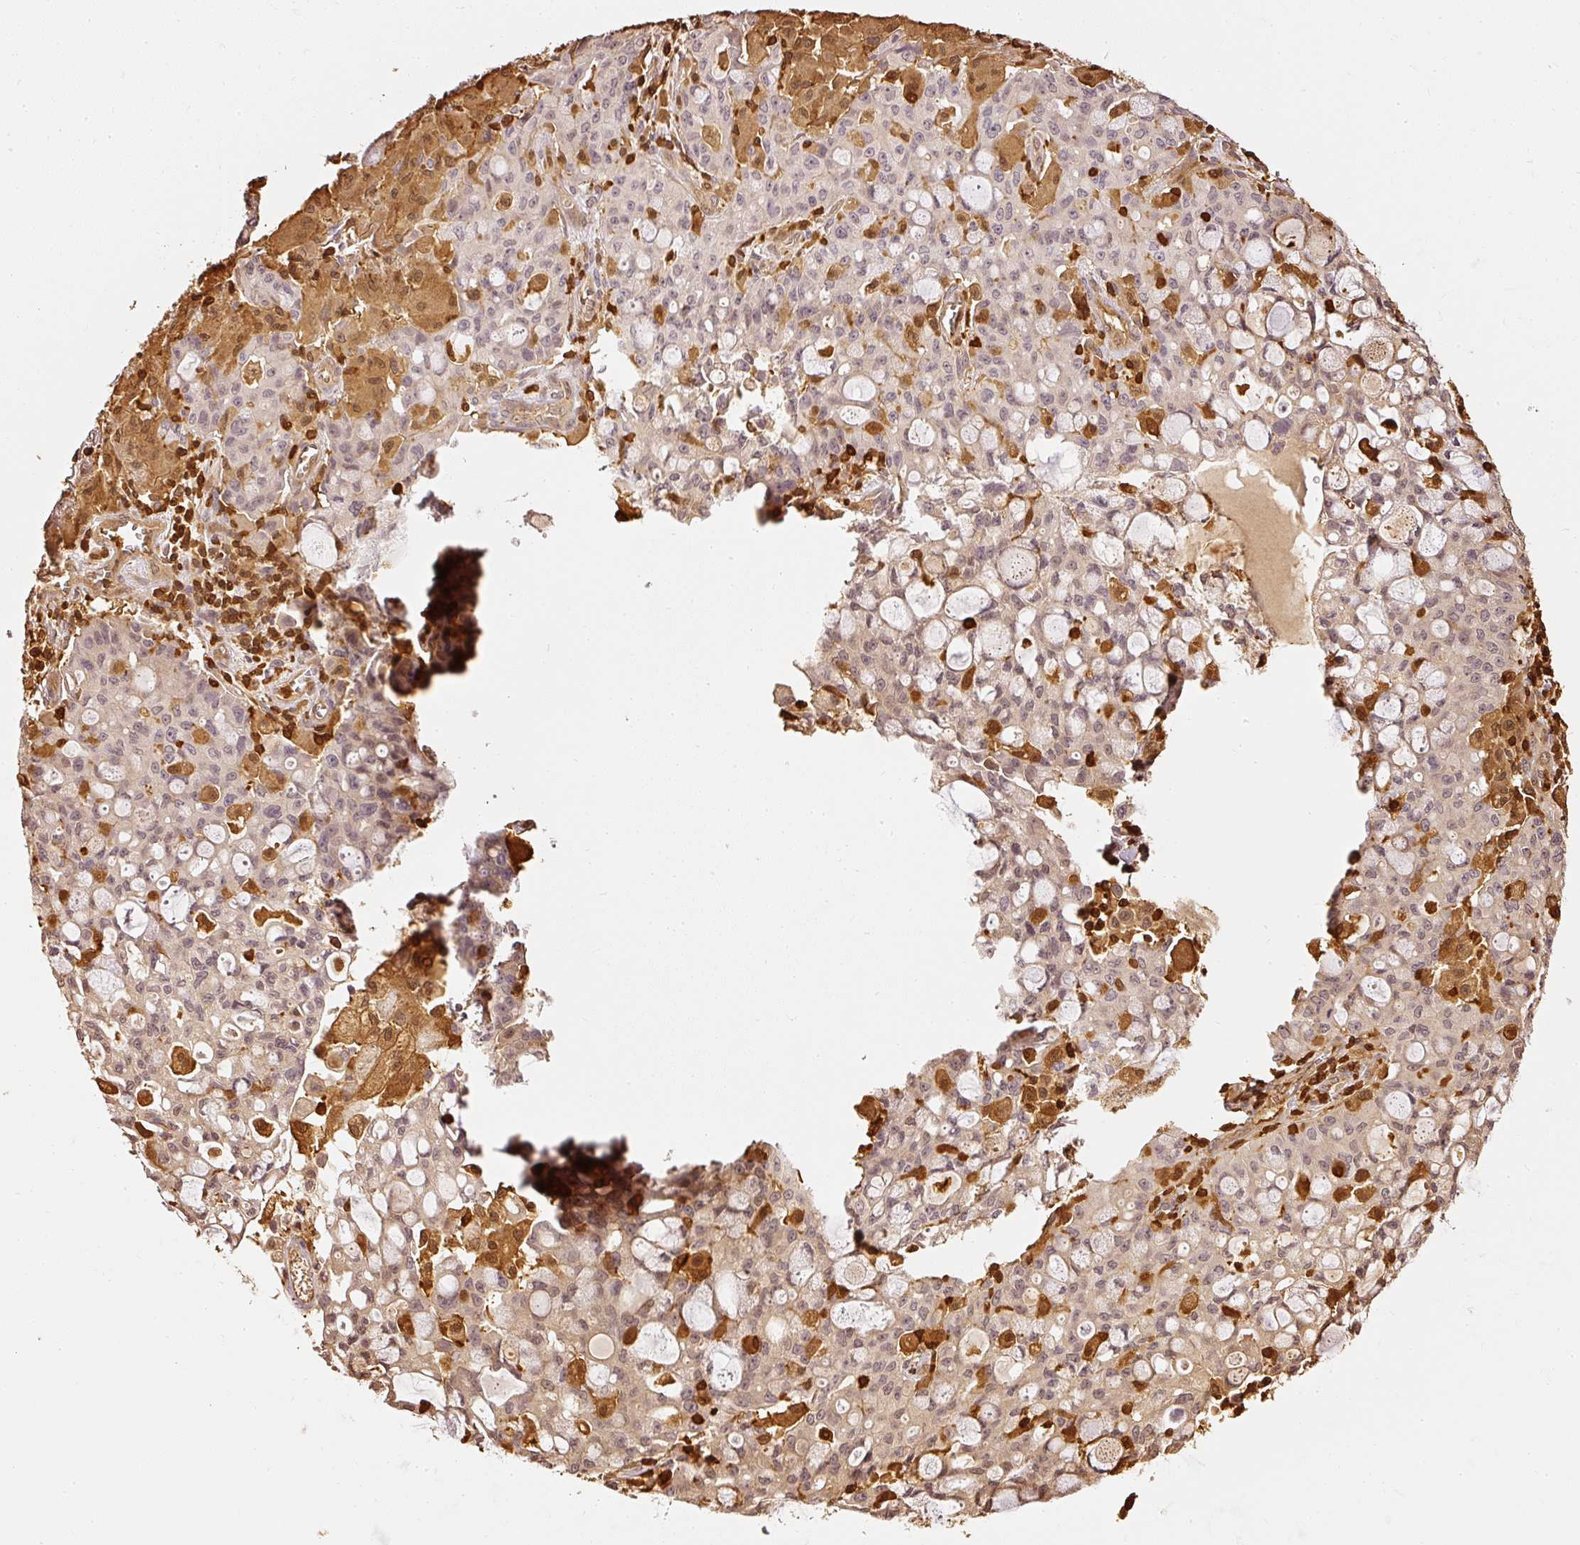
{"staining": {"intensity": "weak", "quantity": "<25%", "location": "cytoplasmic/membranous"}, "tissue": "lung cancer", "cell_type": "Tumor cells", "image_type": "cancer", "snomed": [{"axis": "morphology", "description": "Adenocarcinoma, NOS"}, {"axis": "topography", "description": "Lung"}], "caption": "Histopathology image shows no significant protein positivity in tumor cells of adenocarcinoma (lung). (DAB immunohistochemistry, high magnification).", "gene": "PFN1", "patient": {"sex": "female", "age": 44}}